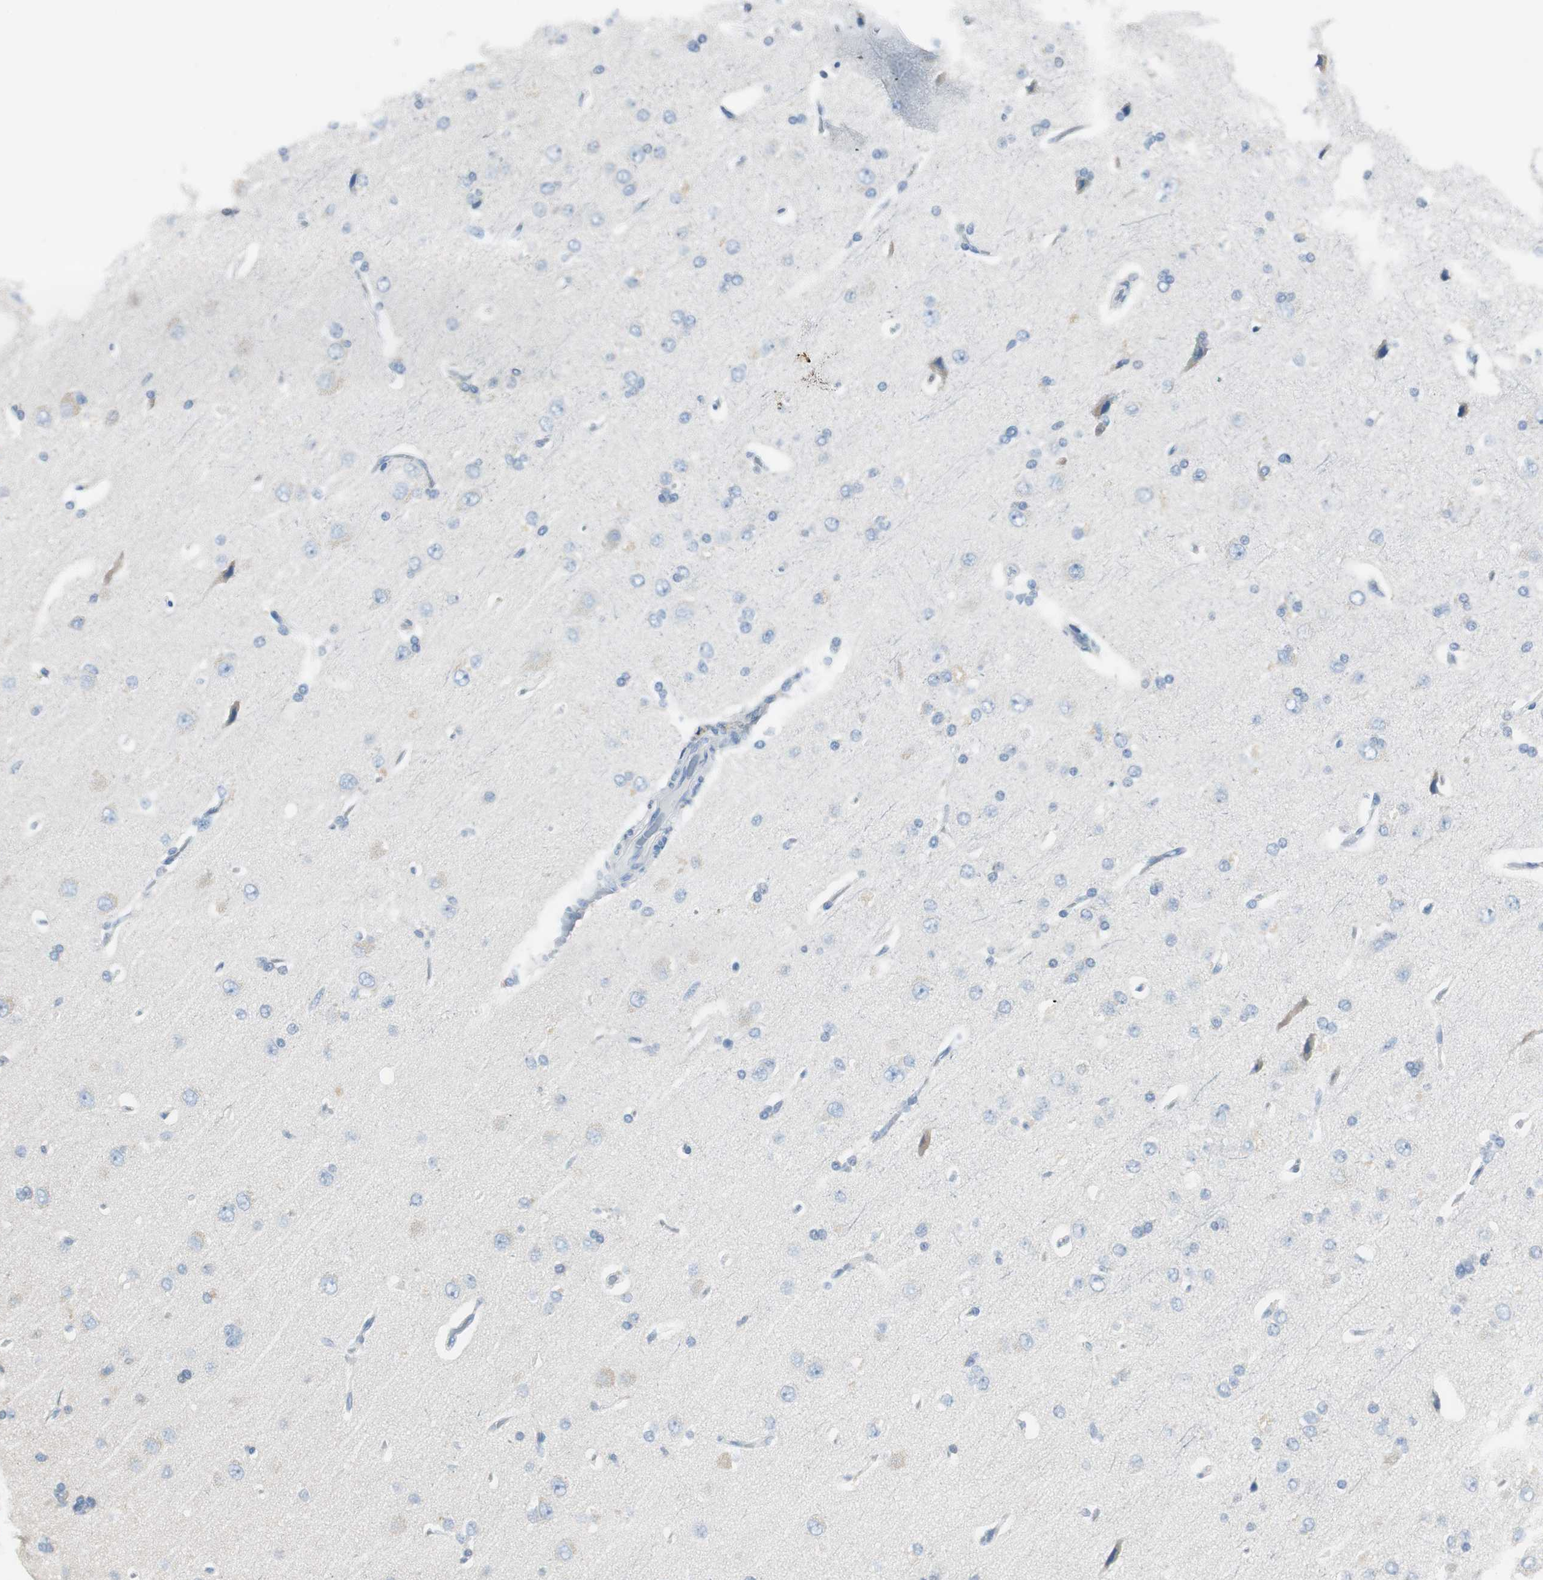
{"staining": {"intensity": "negative", "quantity": "none", "location": "none"}, "tissue": "cerebral cortex", "cell_type": "Endothelial cells", "image_type": "normal", "snomed": [{"axis": "morphology", "description": "Normal tissue, NOS"}, {"axis": "topography", "description": "Cerebral cortex"}], "caption": "DAB immunohistochemical staining of normal human cerebral cortex exhibits no significant positivity in endothelial cells.", "gene": "FBP1", "patient": {"sex": "male", "age": 62}}